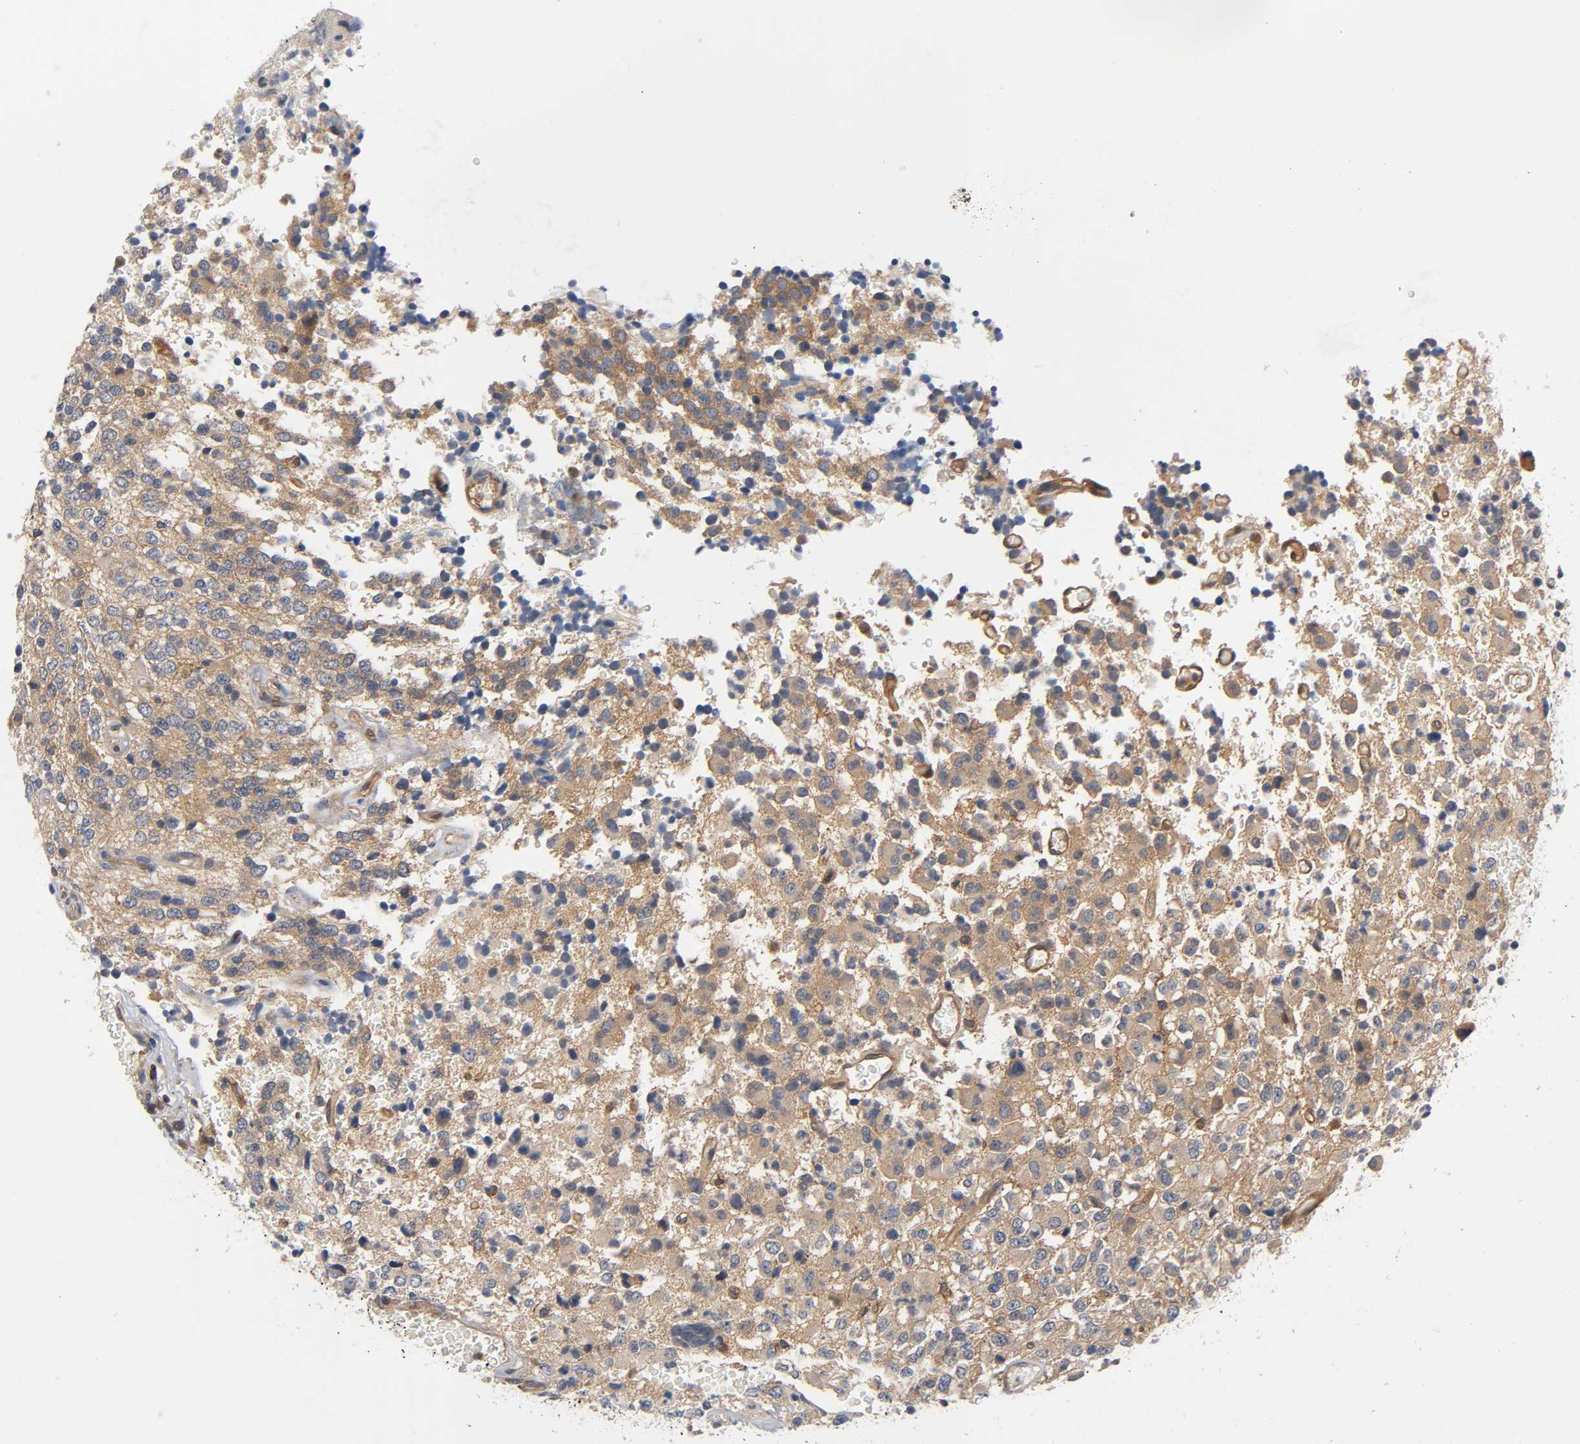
{"staining": {"intensity": "moderate", "quantity": ">75%", "location": "cytoplasmic/membranous"}, "tissue": "glioma", "cell_type": "Tumor cells", "image_type": "cancer", "snomed": [{"axis": "morphology", "description": "Glioma, malignant, High grade"}, {"axis": "topography", "description": "pancreas cauda"}], "caption": "A brown stain labels moderate cytoplasmic/membranous staining of a protein in glioma tumor cells.", "gene": "PRKAB1", "patient": {"sex": "male", "age": 60}}